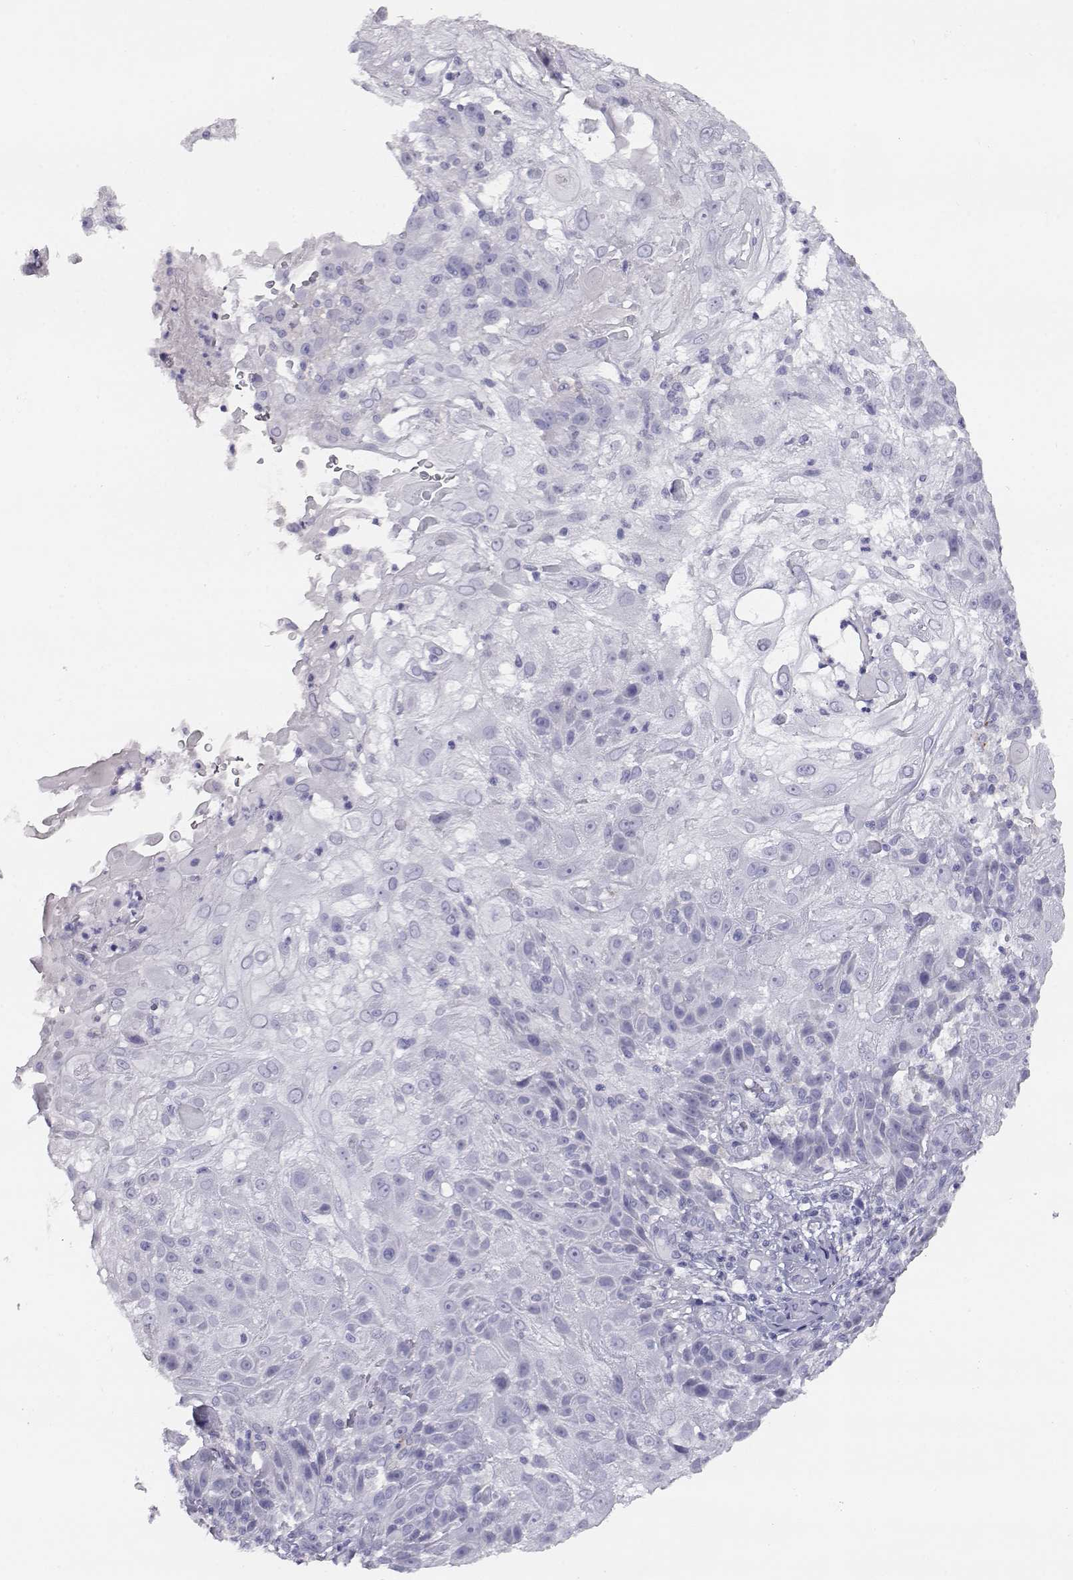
{"staining": {"intensity": "negative", "quantity": "none", "location": "none"}, "tissue": "skin cancer", "cell_type": "Tumor cells", "image_type": "cancer", "snomed": [{"axis": "morphology", "description": "Normal tissue, NOS"}, {"axis": "morphology", "description": "Squamous cell carcinoma, NOS"}, {"axis": "topography", "description": "Skin"}], "caption": "Squamous cell carcinoma (skin) was stained to show a protein in brown. There is no significant expression in tumor cells. The staining was performed using DAB (3,3'-diaminobenzidine) to visualize the protein expression in brown, while the nuclei were stained in blue with hematoxylin (Magnification: 20x).", "gene": "ITLN2", "patient": {"sex": "female", "age": 83}}